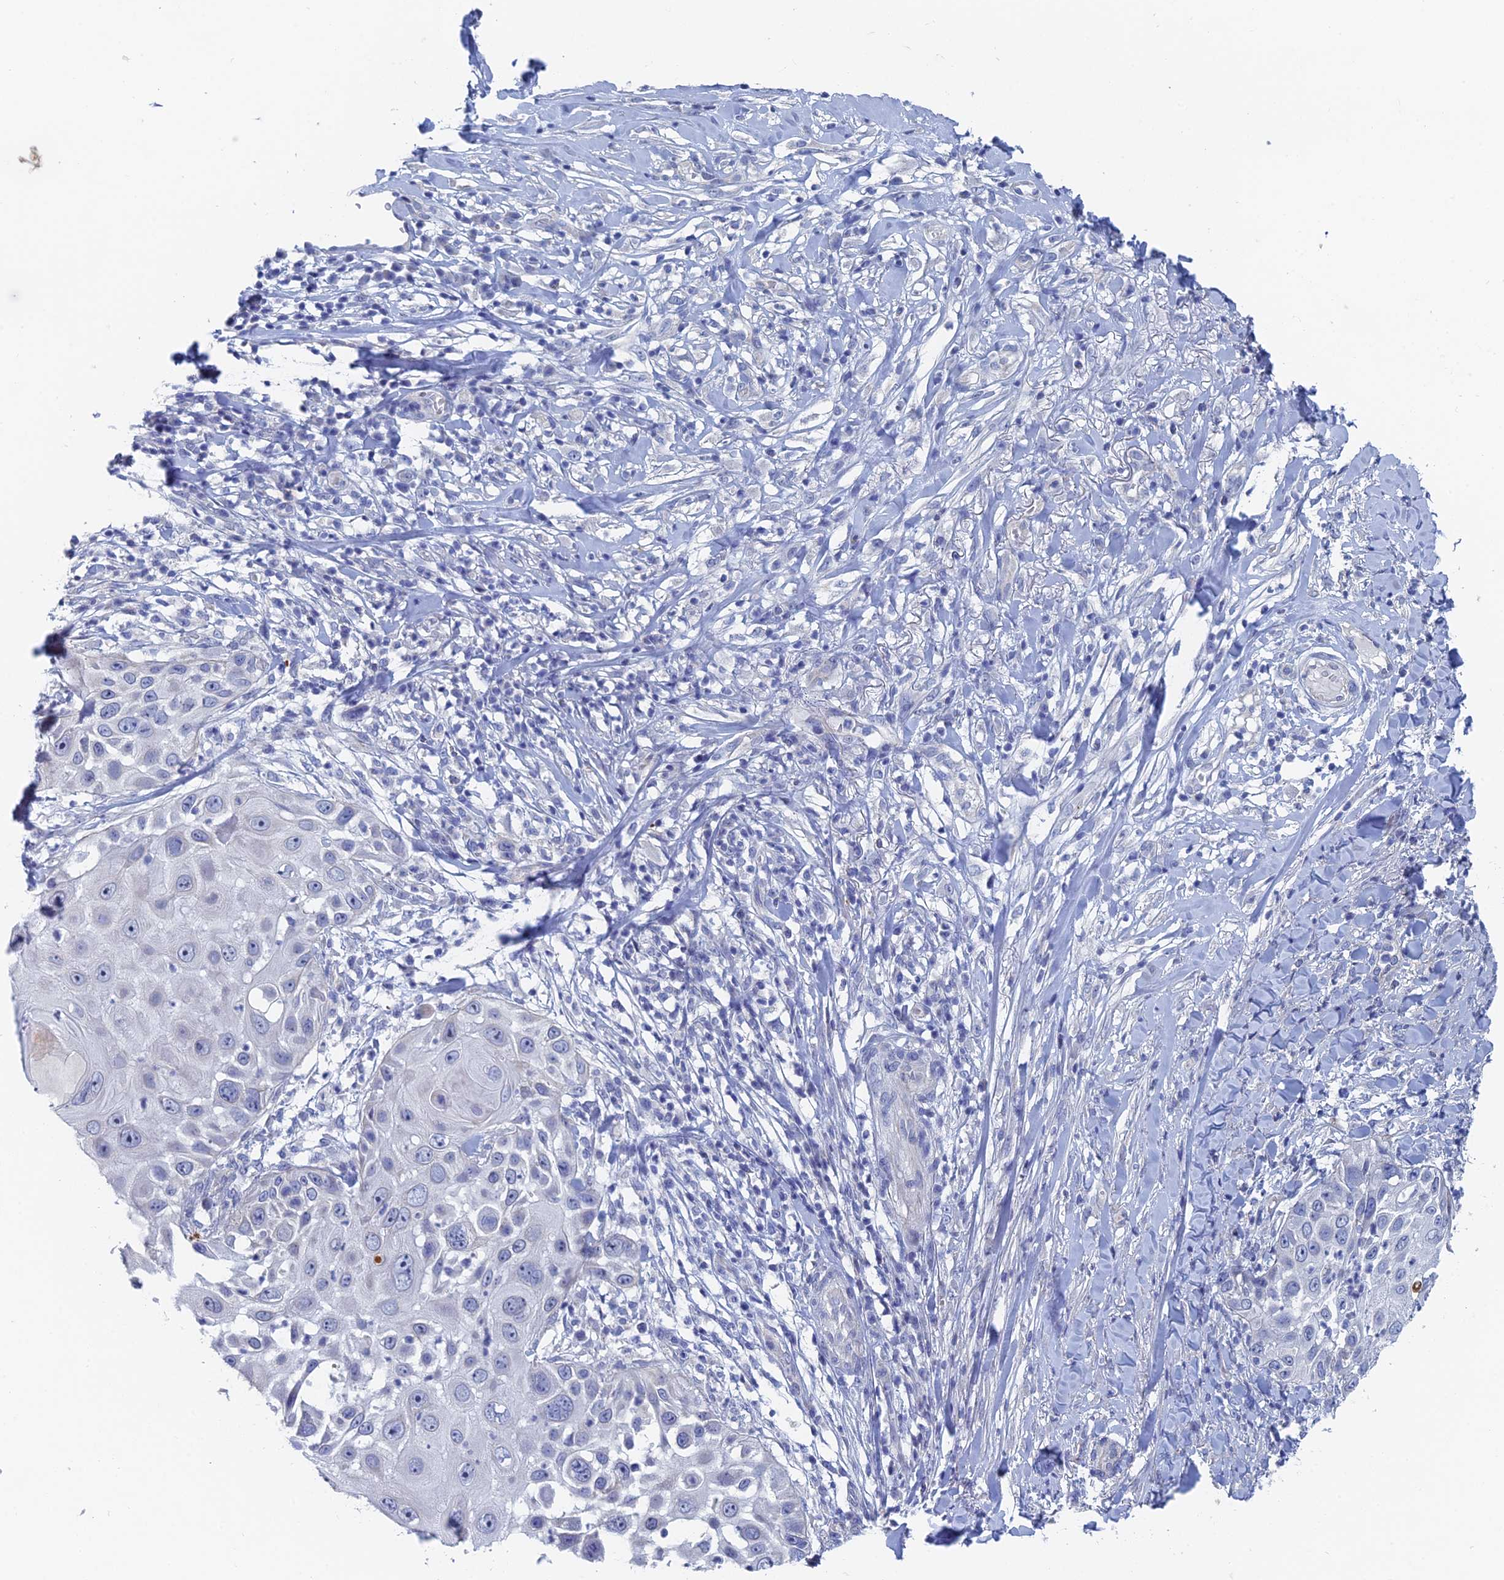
{"staining": {"intensity": "negative", "quantity": "none", "location": "none"}, "tissue": "skin cancer", "cell_type": "Tumor cells", "image_type": "cancer", "snomed": [{"axis": "morphology", "description": "Squamous cell carcinoma, NOS"}, {"axis": "topography", "description": "Skin"}], "caption": "IHC of skin squamous cell carcinoma reveals no staining in tumor cells. (DAB immunohistochemistry, high magnification).", "gene": "GMNC", "patient": {"sex": "female", "age": 44}}